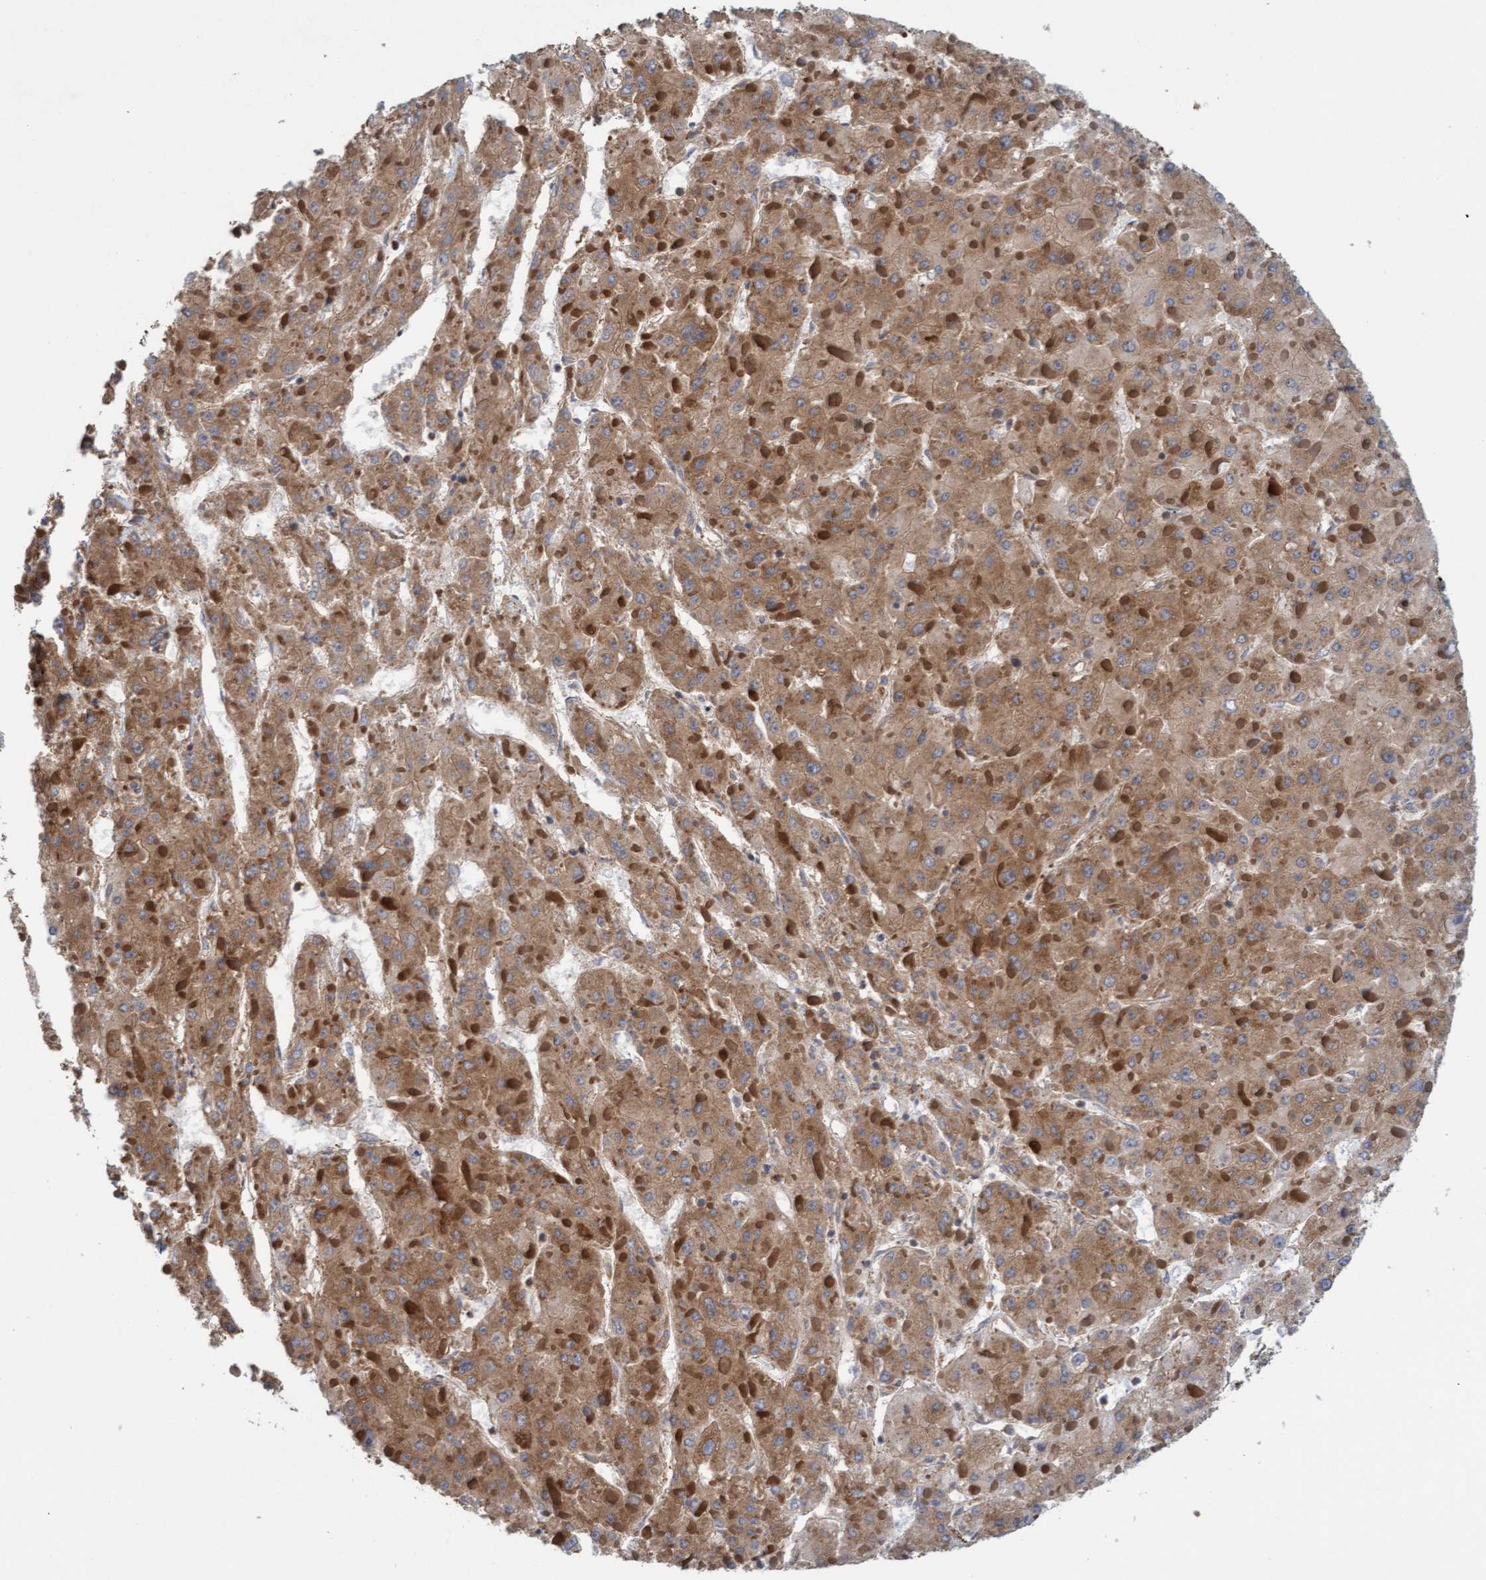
{"staining": {"intensity": "moderate", "quantity": ">75%", "location": "cytoplasmic/membranous"}, "tissue": "liver cancer", "cell_type": "Tumor cells", "image_type": "cancer", "snomed": [{"axis": "morphology", "description": "Carcinoma, Hepatocellular, NOS"}, {"axis": "topography", "description": "Liver"}], "caption": "Human hepatocellular carcinoma (liver) stained for a protein (brown) shows moderate cytoplasmic/membranous positive positivity in approximately >75% of tumor cells.", "gene": "FXR2", "patient": {"sex": "female", "age": 73}}